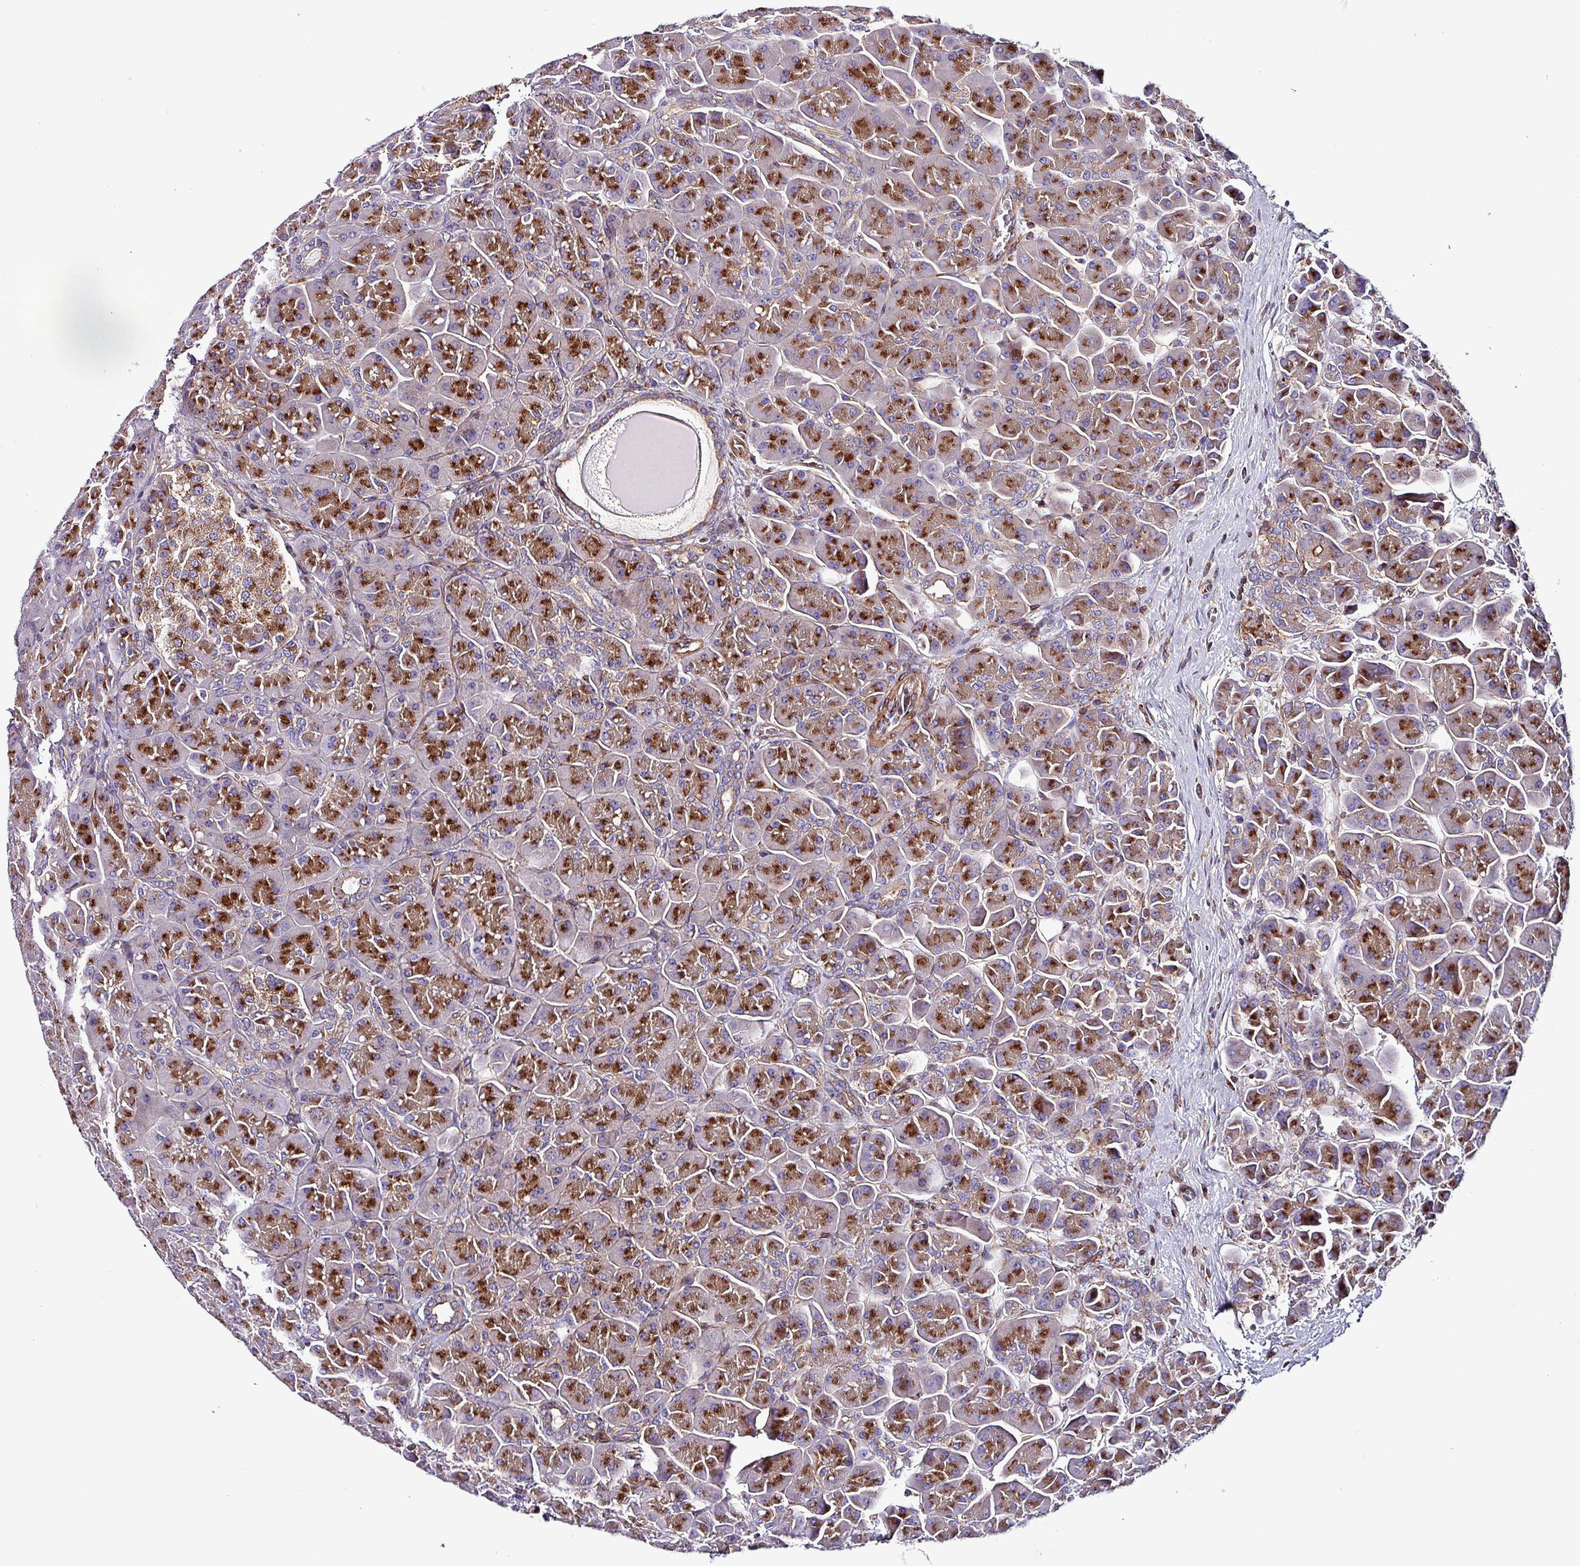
{"staining": {"intensity": "moderate", "quantity": ">75%", "location": "cytoplasmic/membranous"}, "tissue": "pancreas", "cell_type": "Exocrine glandular cells", "image_type": "normal", "snomed": [{"axis": "morphology", "description": "Normal tissue, NOS"}, {"axis": "topography", "description": "Pancreas"}], "caption": "Immunohistochemistry (IHC) of benign pancreas displays medium levels of moderate cytoplasmic/membranous expression in approximately >75% of exocrine glandular cells.", "gene": "VAMP4", "patient": {"sex": "male", "age": 66}}